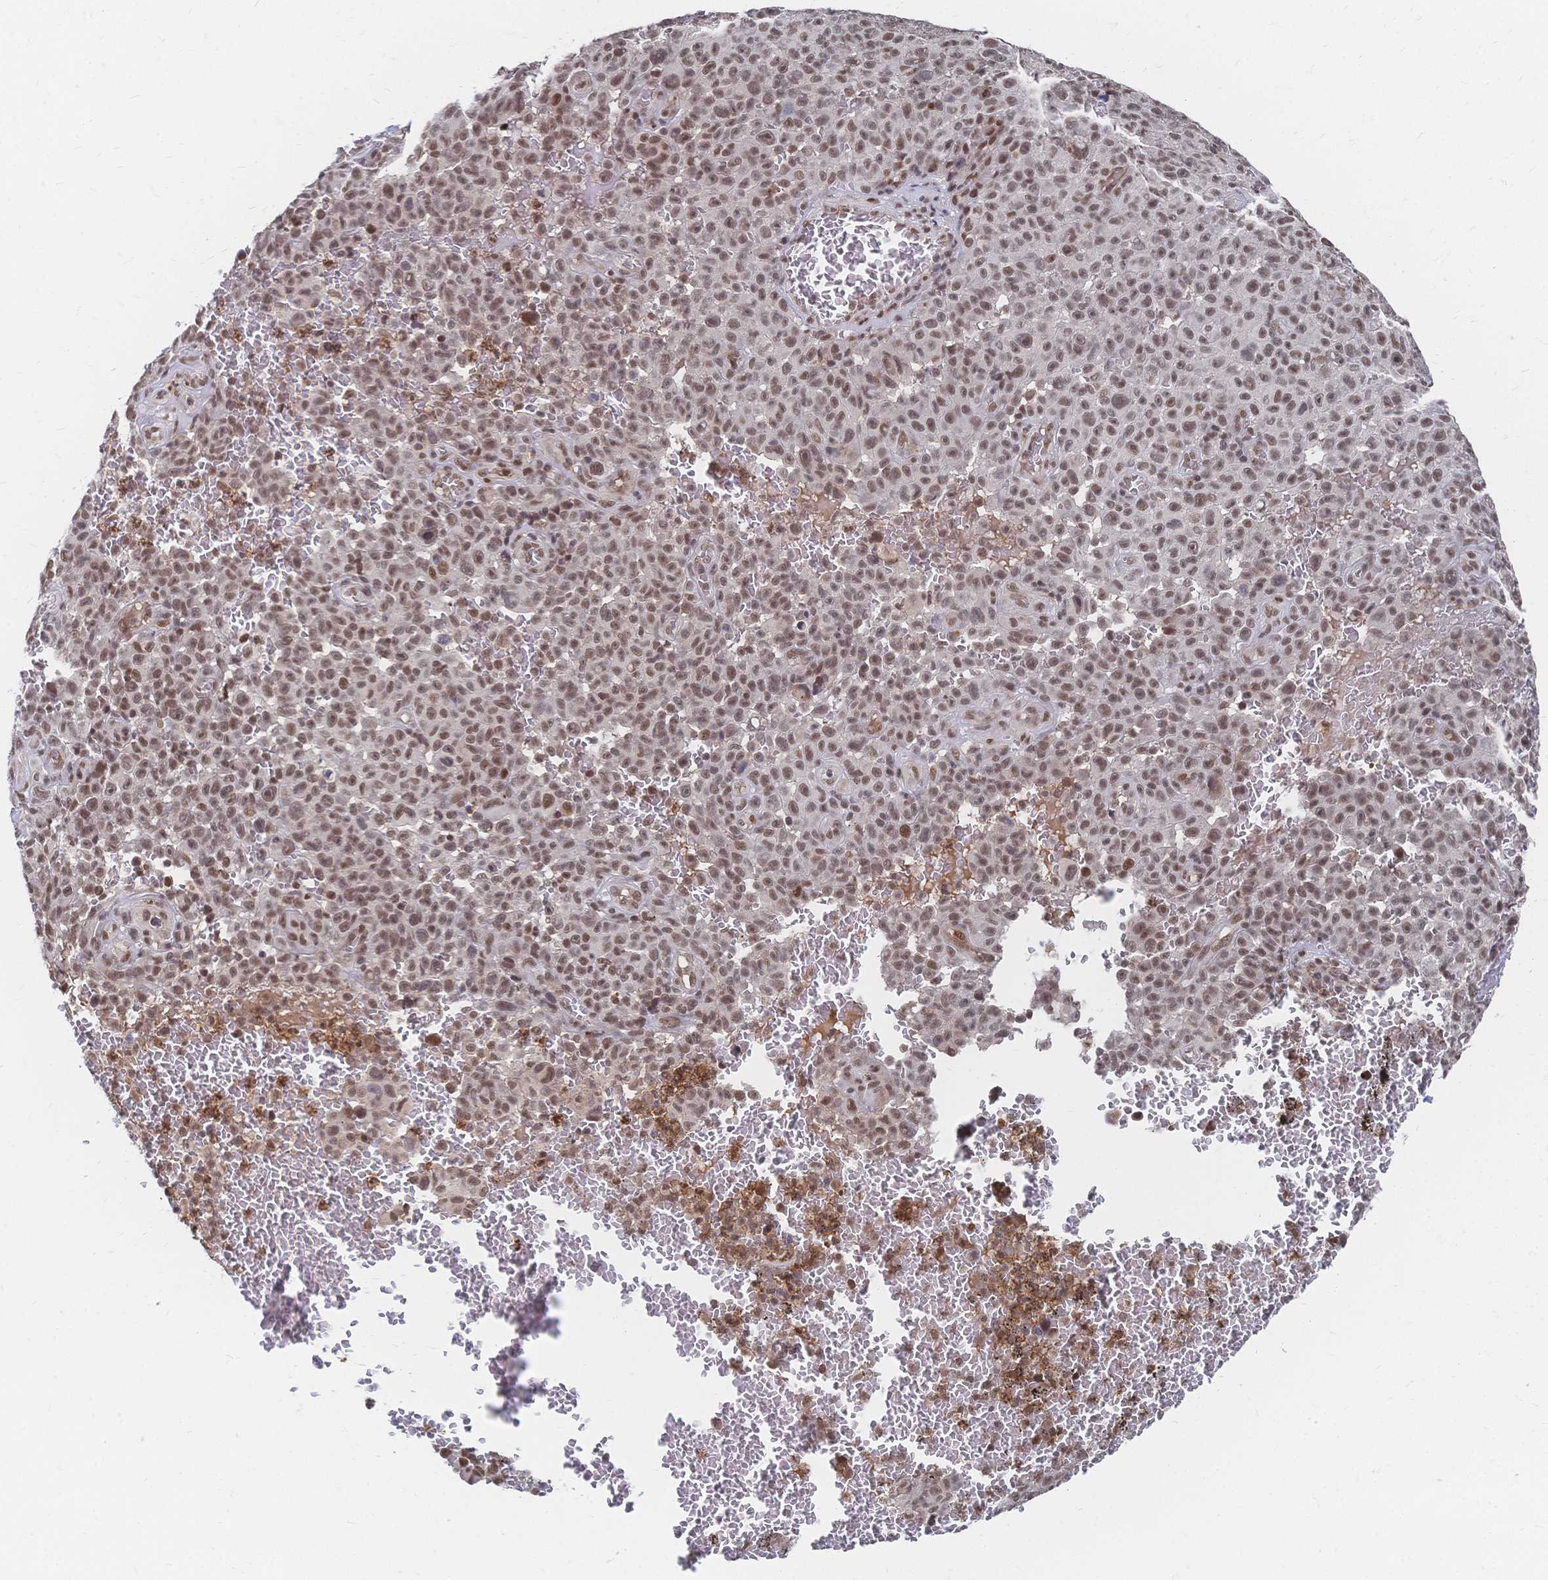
{"staining": {"intensity": "moderate", "quantity": ">75%", "location": "nuclear"}, "tissue": "melanoma", "cell_type": "Tumor cells", "image_type": "cancer", "snomed": [{"axis": "morphology", "description": "Malignant melanoma, NOS"}, {"axis": "topography", "description": "Skin"}], "caption": "High-magnification brightfield microscopy of malignant melanoma stained with DAB (3,3'-diaminobenzidine) (brown) and counterstained with hematoxylin (blue). tumor cells exhibit moderate nuclear staining is present in about>75% of cells.", "gene": "NELFA", "patient": {"sex": "female", "age": 82}}